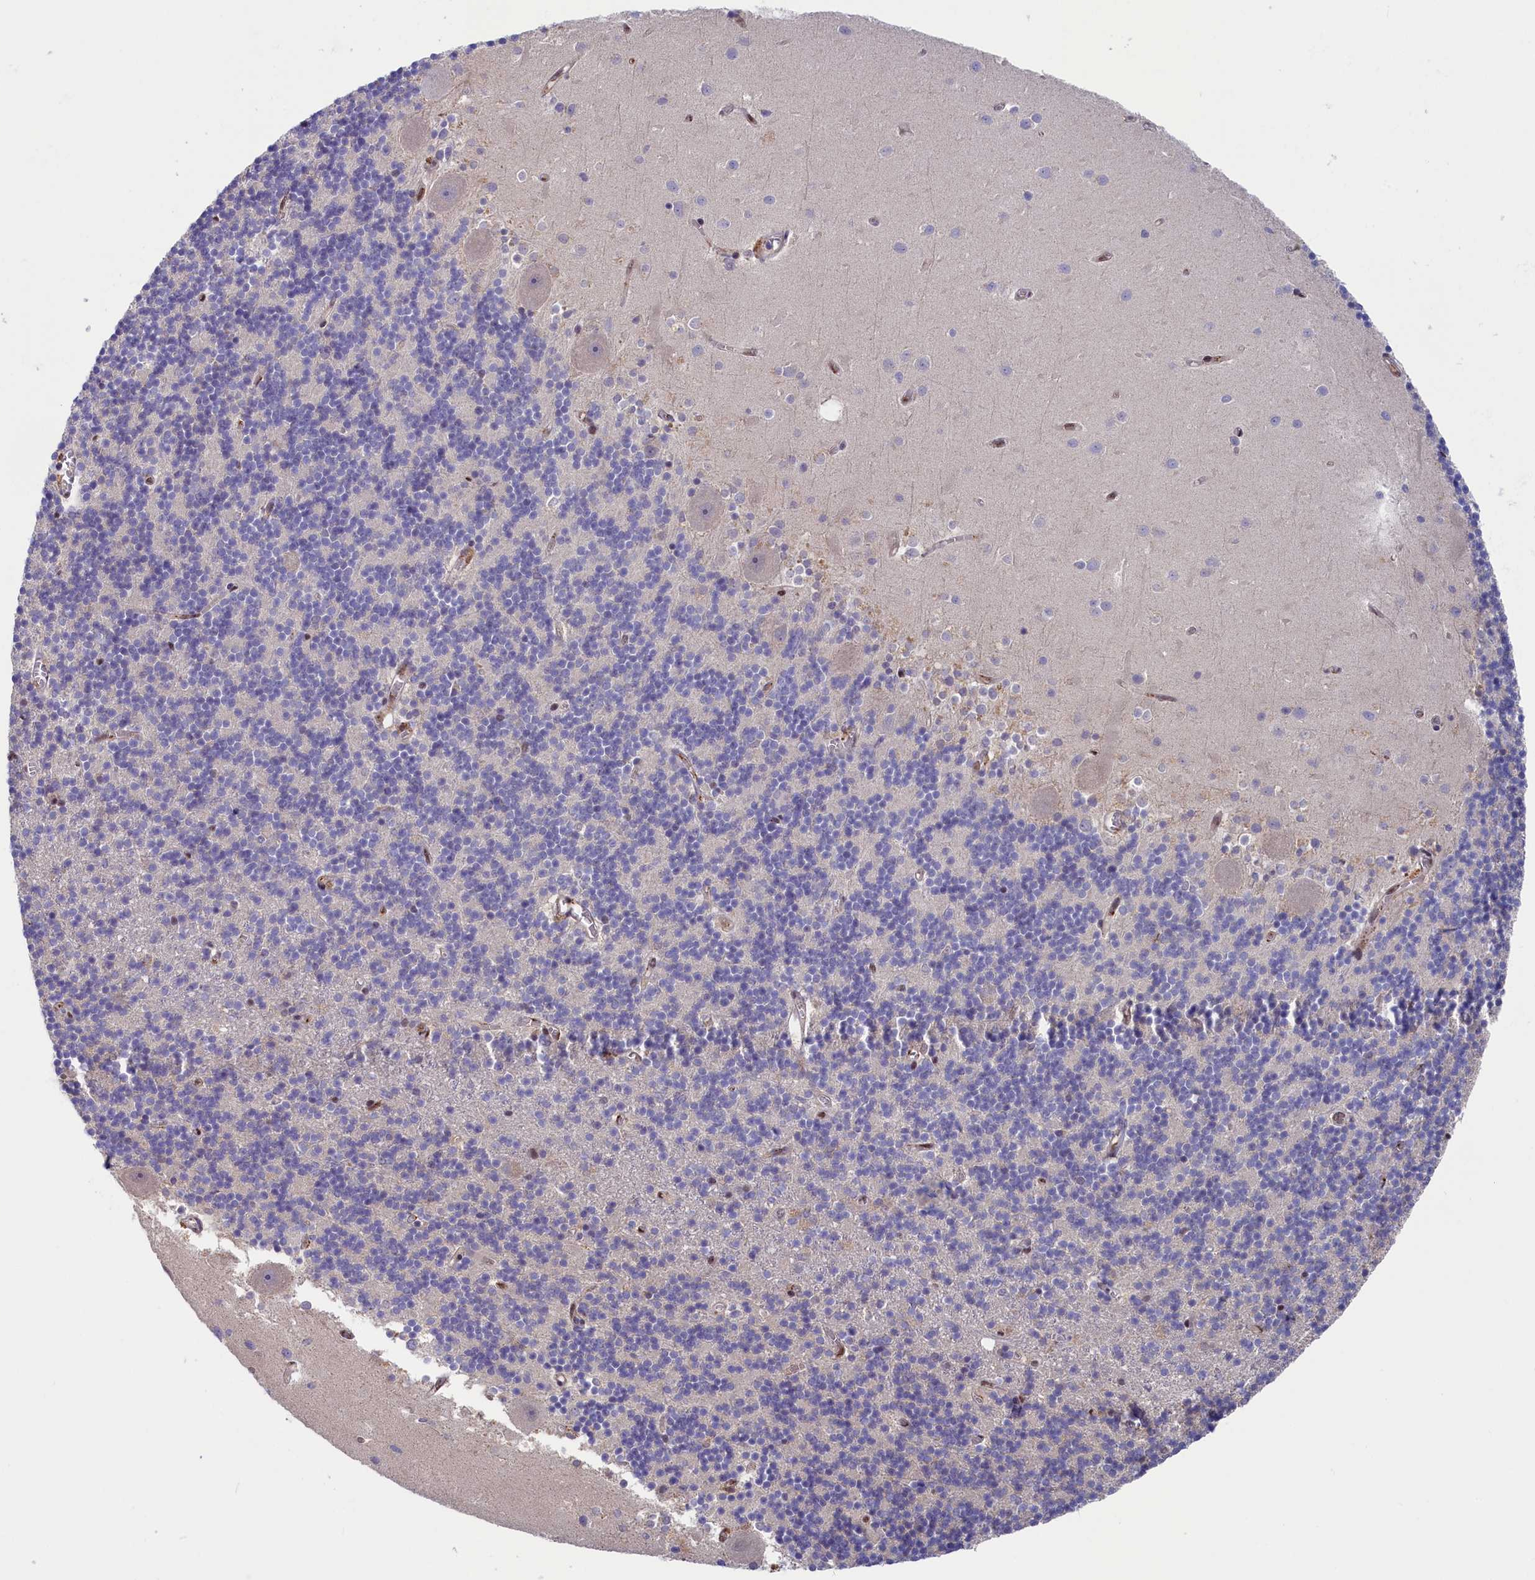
{"staining": {"intensity": "negative", "quantity": "none", "location": "none"}, "tissue": "cerebellum", "cell_type": "Cells in granular layer", "image_type": "normal", "snomed": [{"axis": "morphology", "description": "Normal tissue, NOS"}, {"axis": "topography", "description": "Cerebellum"}], "caption": "Immunohistochemical staining of normal cerebellum shows no significant positivity in cells in granular layer.", "gene": "CHST12", "patient": {"sex": "male", "age": 54}}